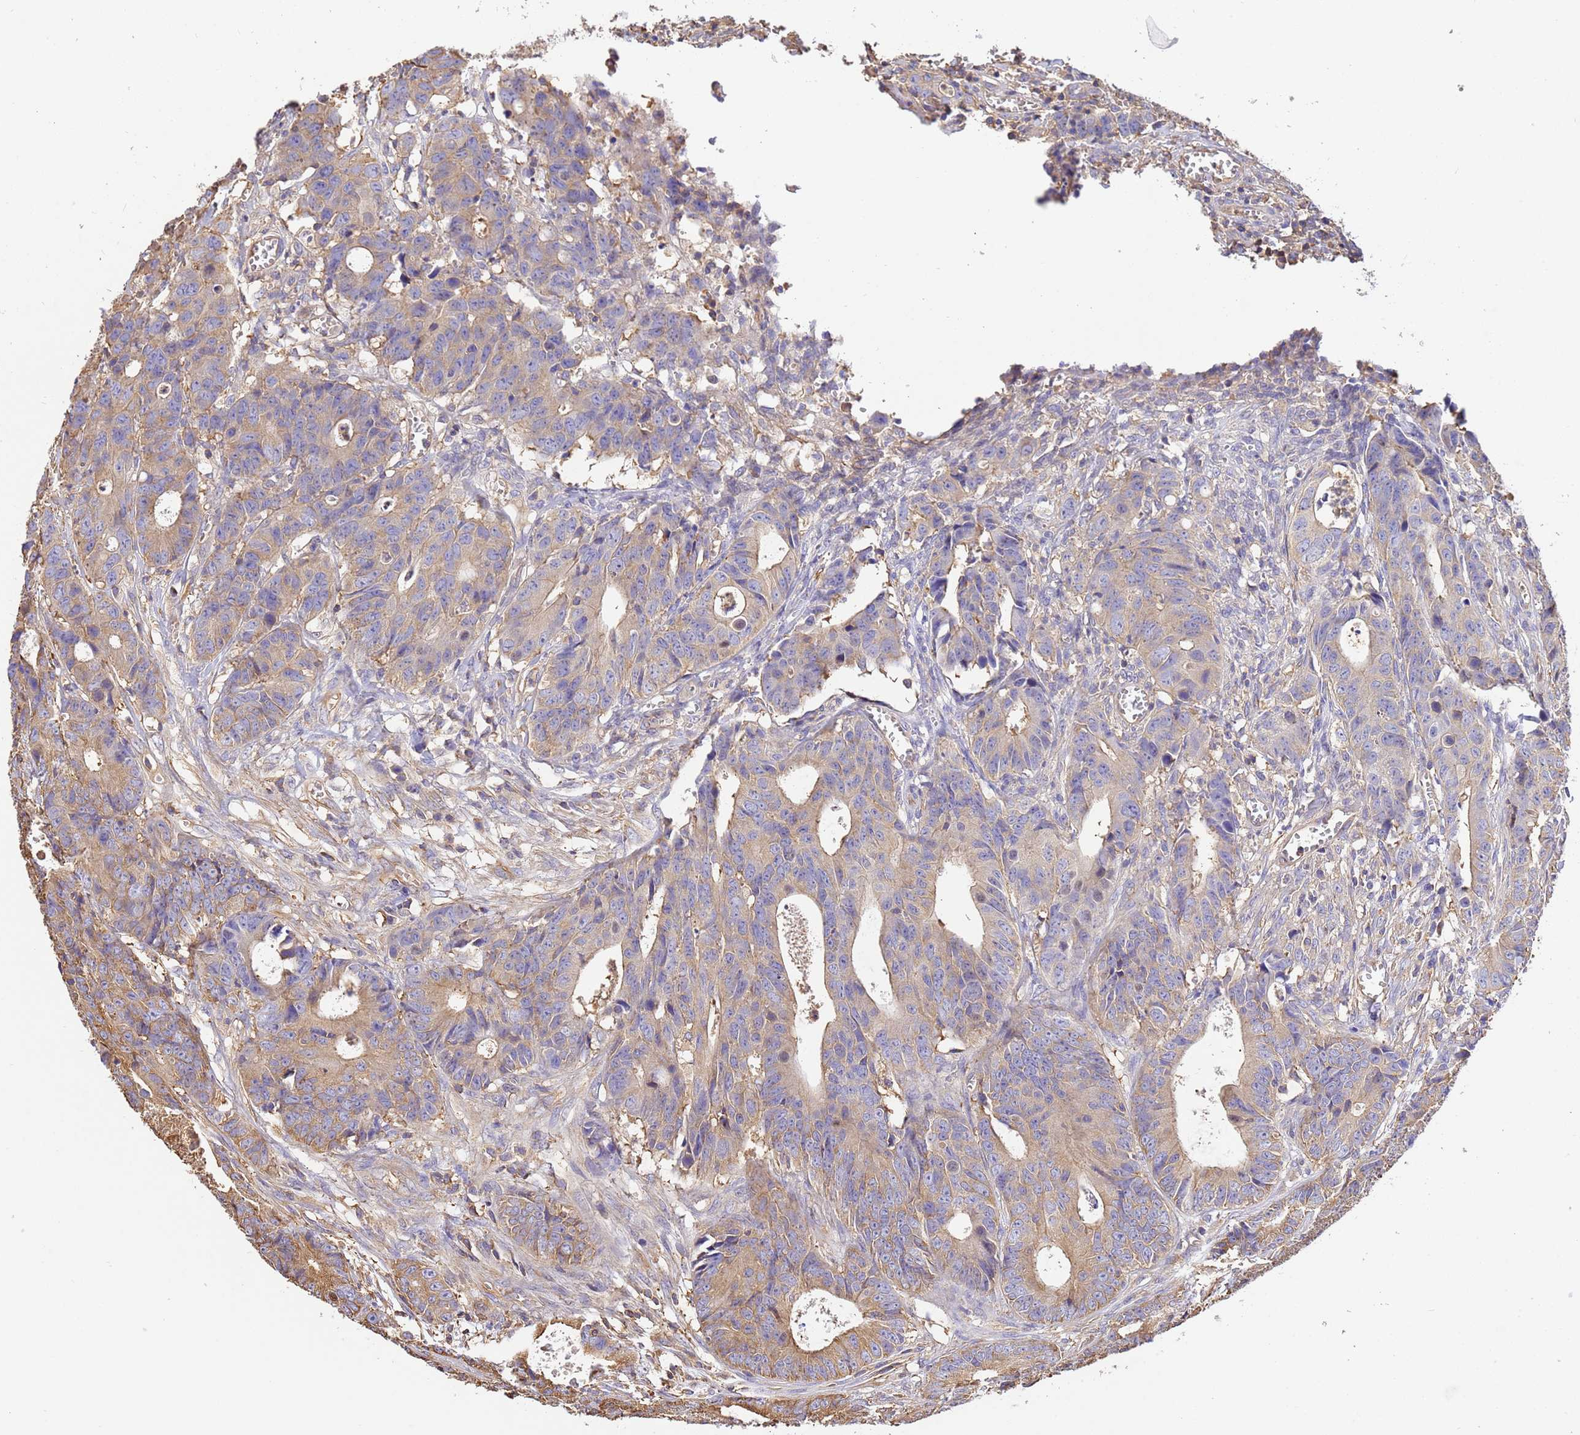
{"staining": {"intensity": "weak", "quantity": ">75%", "location": "cytoplasmic/membranous"}, "tissue": "colorectal cancer", "cell_type": "Tumor cells", "image_type": "cancer", "snomed": [{"axis": "morphology", "description": "Adenocarcinoma, NOS"}, {"axis": "topography", "description": "Colon"}], "caption": "An image showing weak cytoplasmic/membranous staining in approximately >75% of tumor cells in adenocarcinoma (colorectal), as visualized by brown immunohistochemical staining.", "gene": "WDR64", "patient": {"sex": "female", "age": 57}}